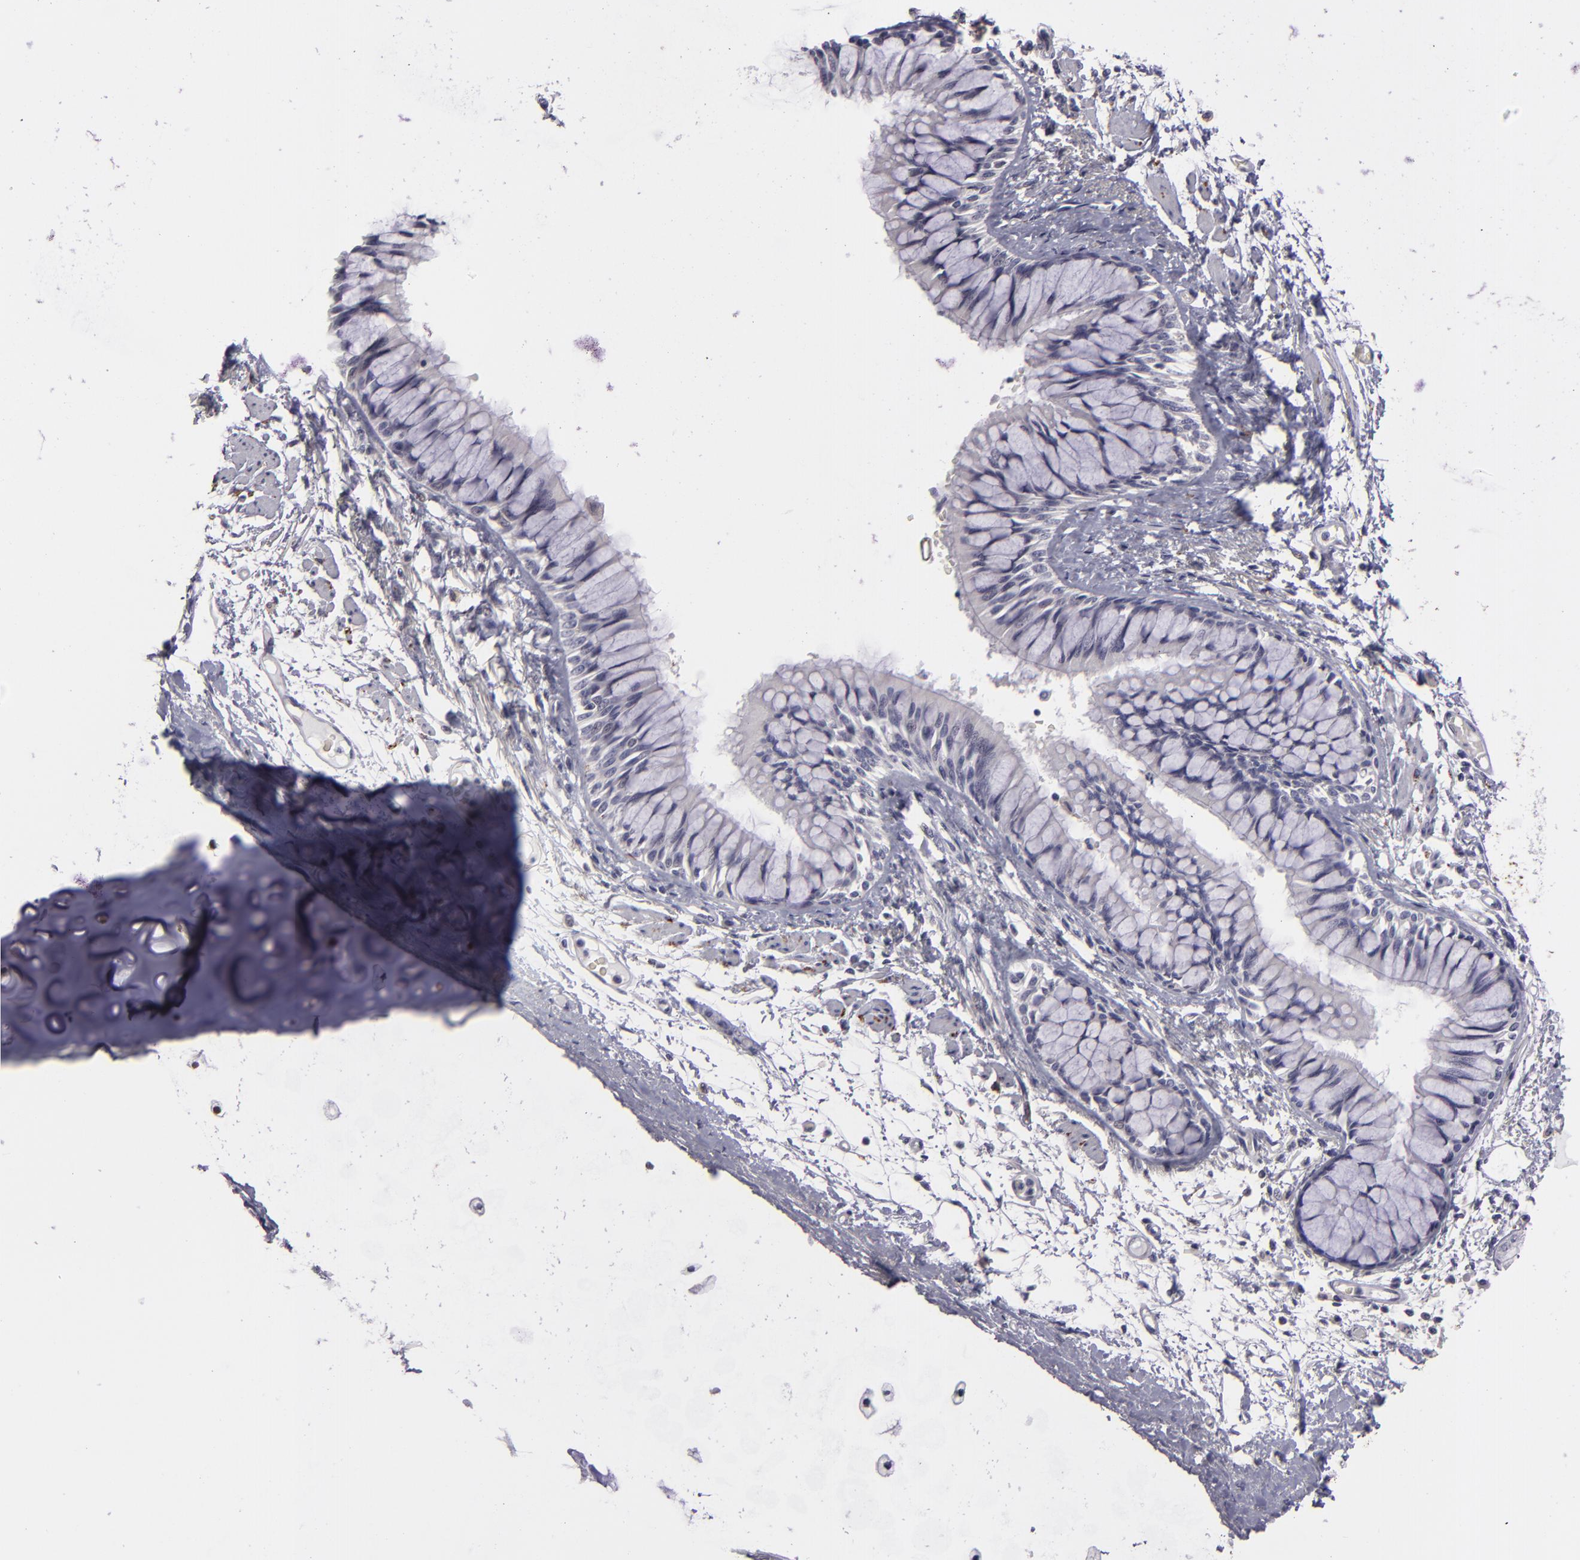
{"staining": {"intensity": "negative", "quantity": "none", "location": "none"}, "tissue": "bronchus", "cell_type": "Respiratory epithelial cells", "image_type": "normal", "snomed": [{"axis": "morphology", "description": "Normal tissue, NOS"}, {"axis": "topography", "description": "Cartilage tissue"}, {"axis": "topography", "description": "Bronchus"}, {"axis": "topography", "description": "Lung"}, {"axis": "topography", "description": "Peripheral nerve tissue"}], "caption": "This is an immunohistochemistry image of benign bronchus. There is no expression in respiratory epithelial cells.", "gene": "SNCB", "patient": {"sex": "female", "age": 49}}